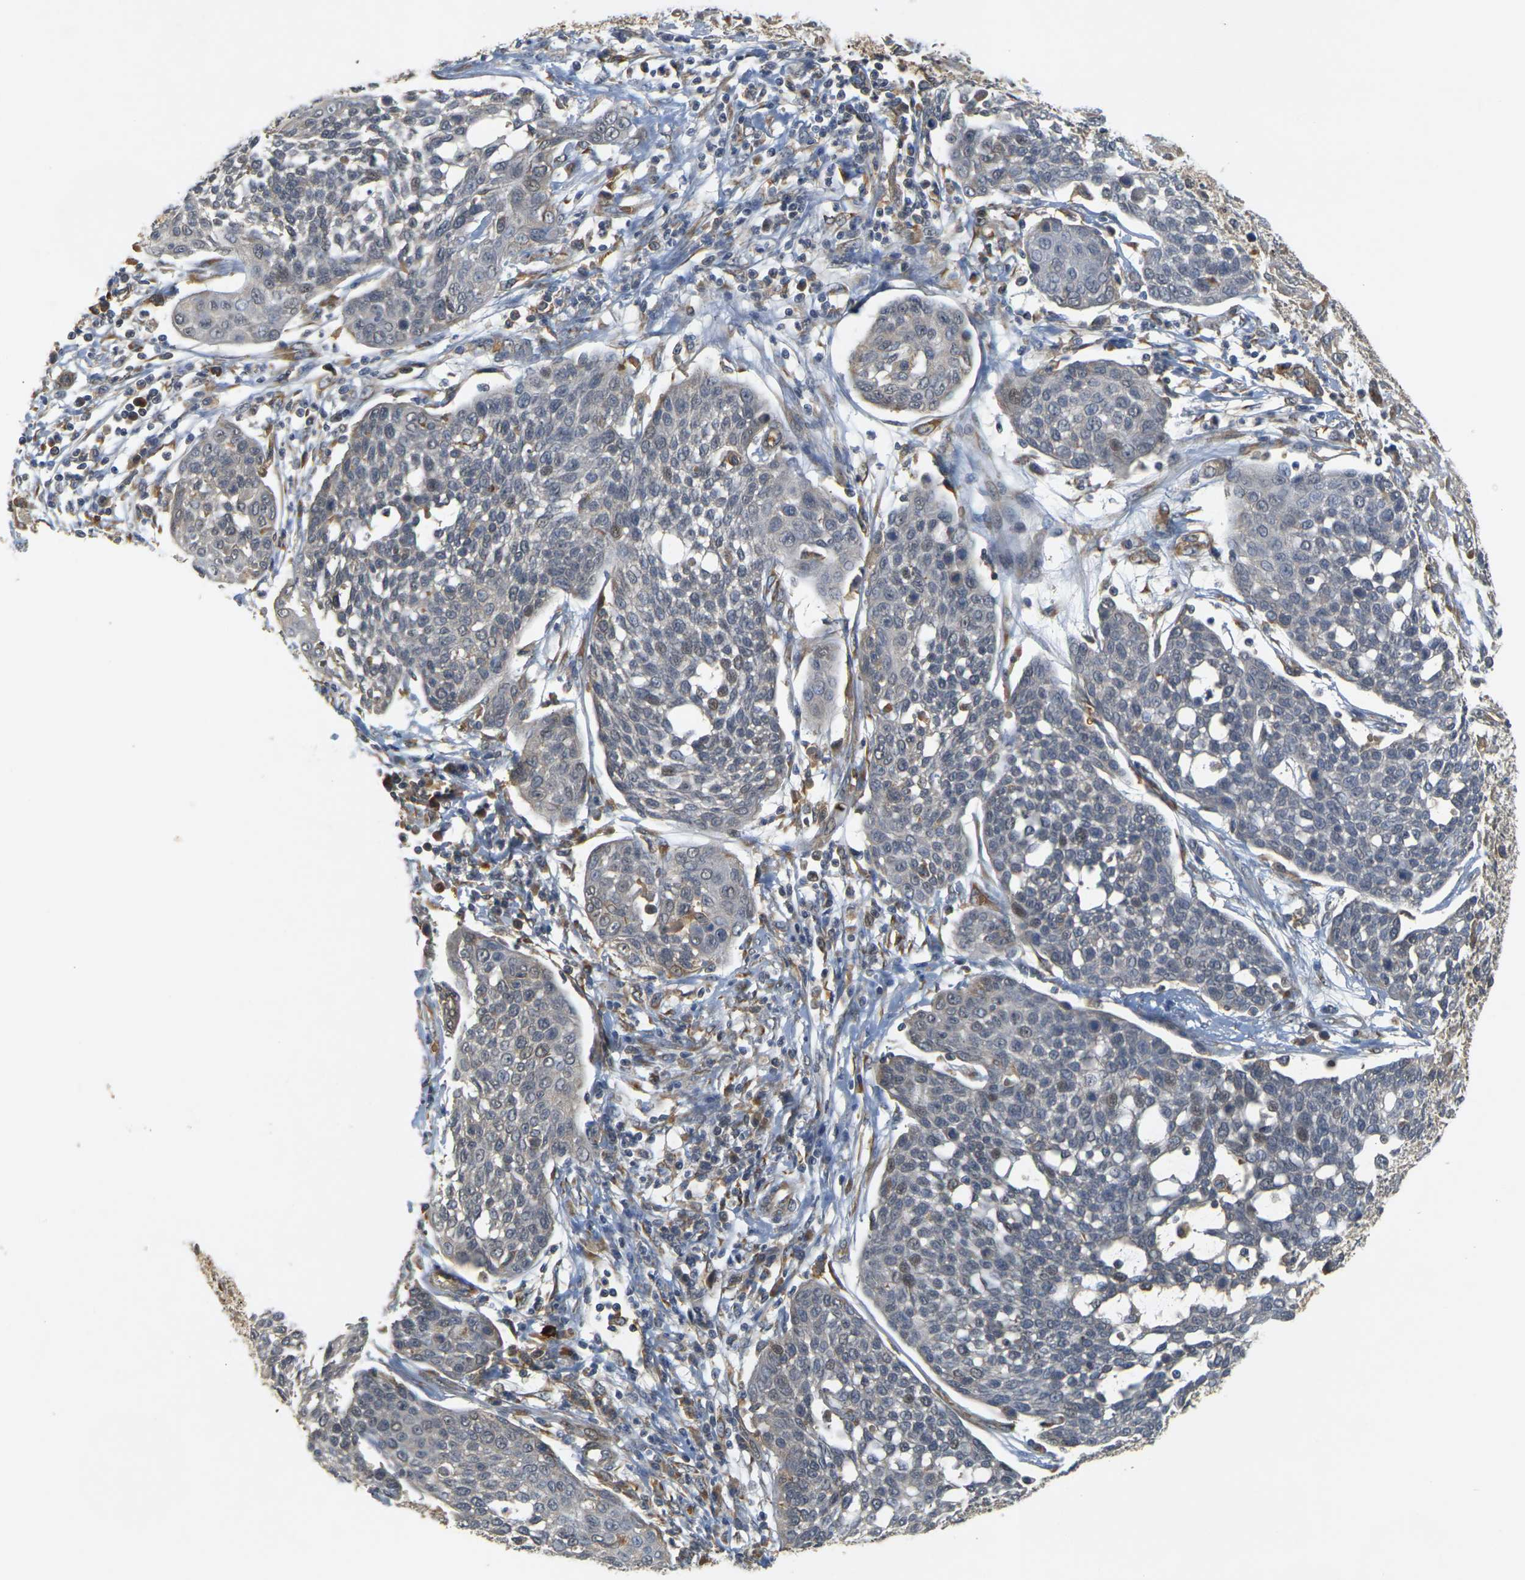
{"staining": {"intensity": "negative", "quantity": "none", "location": "none"}, "tissue": "cervical cancer", "cell_type": "Tumor cells", "image_type": "cancer", "snomed": [{"axis": "morphology", "description": "Squamous cell carcinoma, NOS"}, {"axis": "topography", "description": "Cervix"}], "caption": "DAB immunohistochemical staining of human cervical cancer displays no significant expression in tumor cells.", "gene": "MEGF9", "patient": {"sex": "female", "age": 34}}